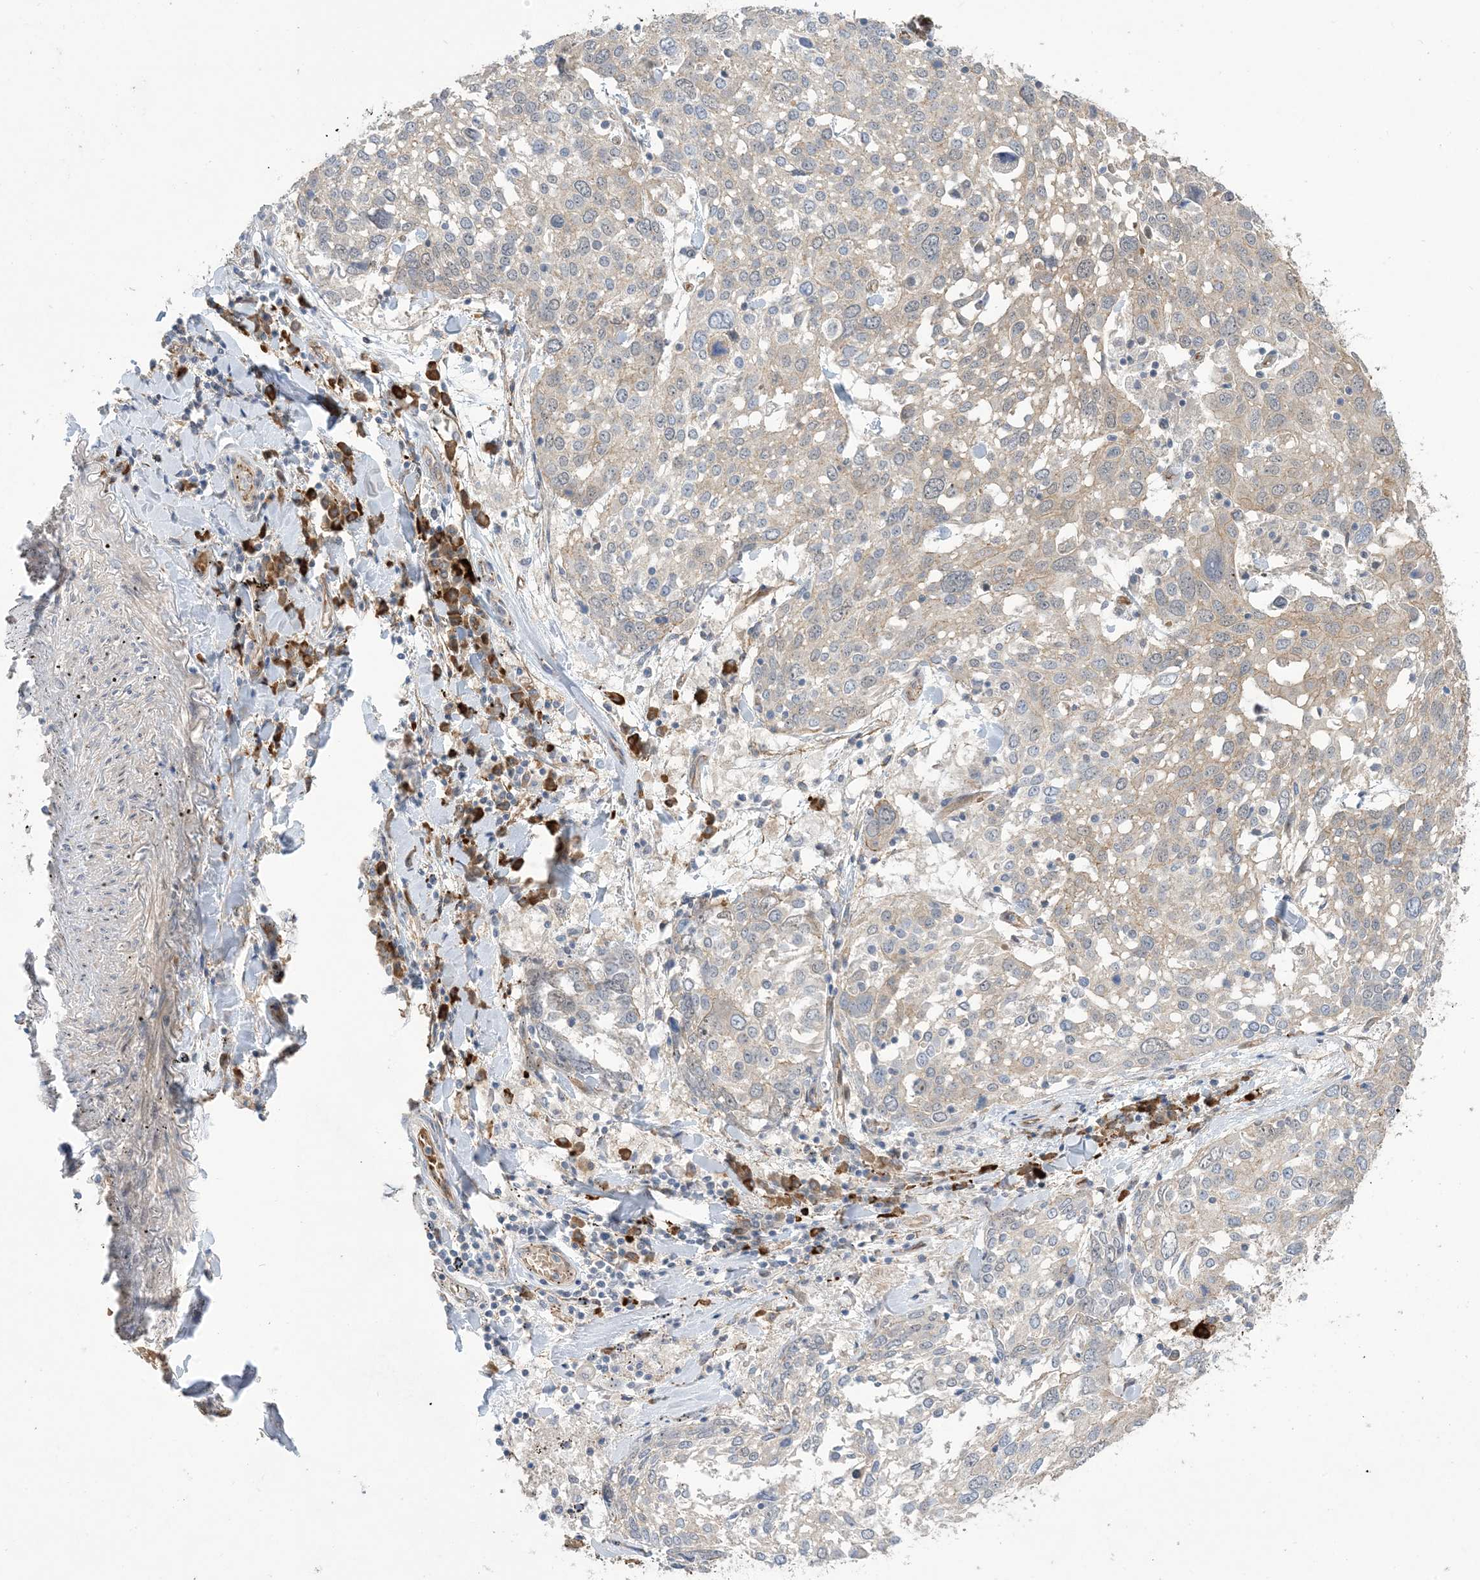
{"staining": {"intensity": "negative", "quantity": "none", "location": "none"}, "tissue": "lung cancer", "cell_type": "Tumor cells", "image_type": "cancer", "snomed": [{"axis": "morphology", "description": "Squamous cell carcinoma, NOS"}, {"axis": "topography", "description": "Lung"}], "caption": "High power microscopy image of an immunohistochemistry (IHC) histopathology image of lung cancer, revealing no significant expression in tumor cells.", "gene": "AOC1", "patient": {"sex": "male", "age": 65}}